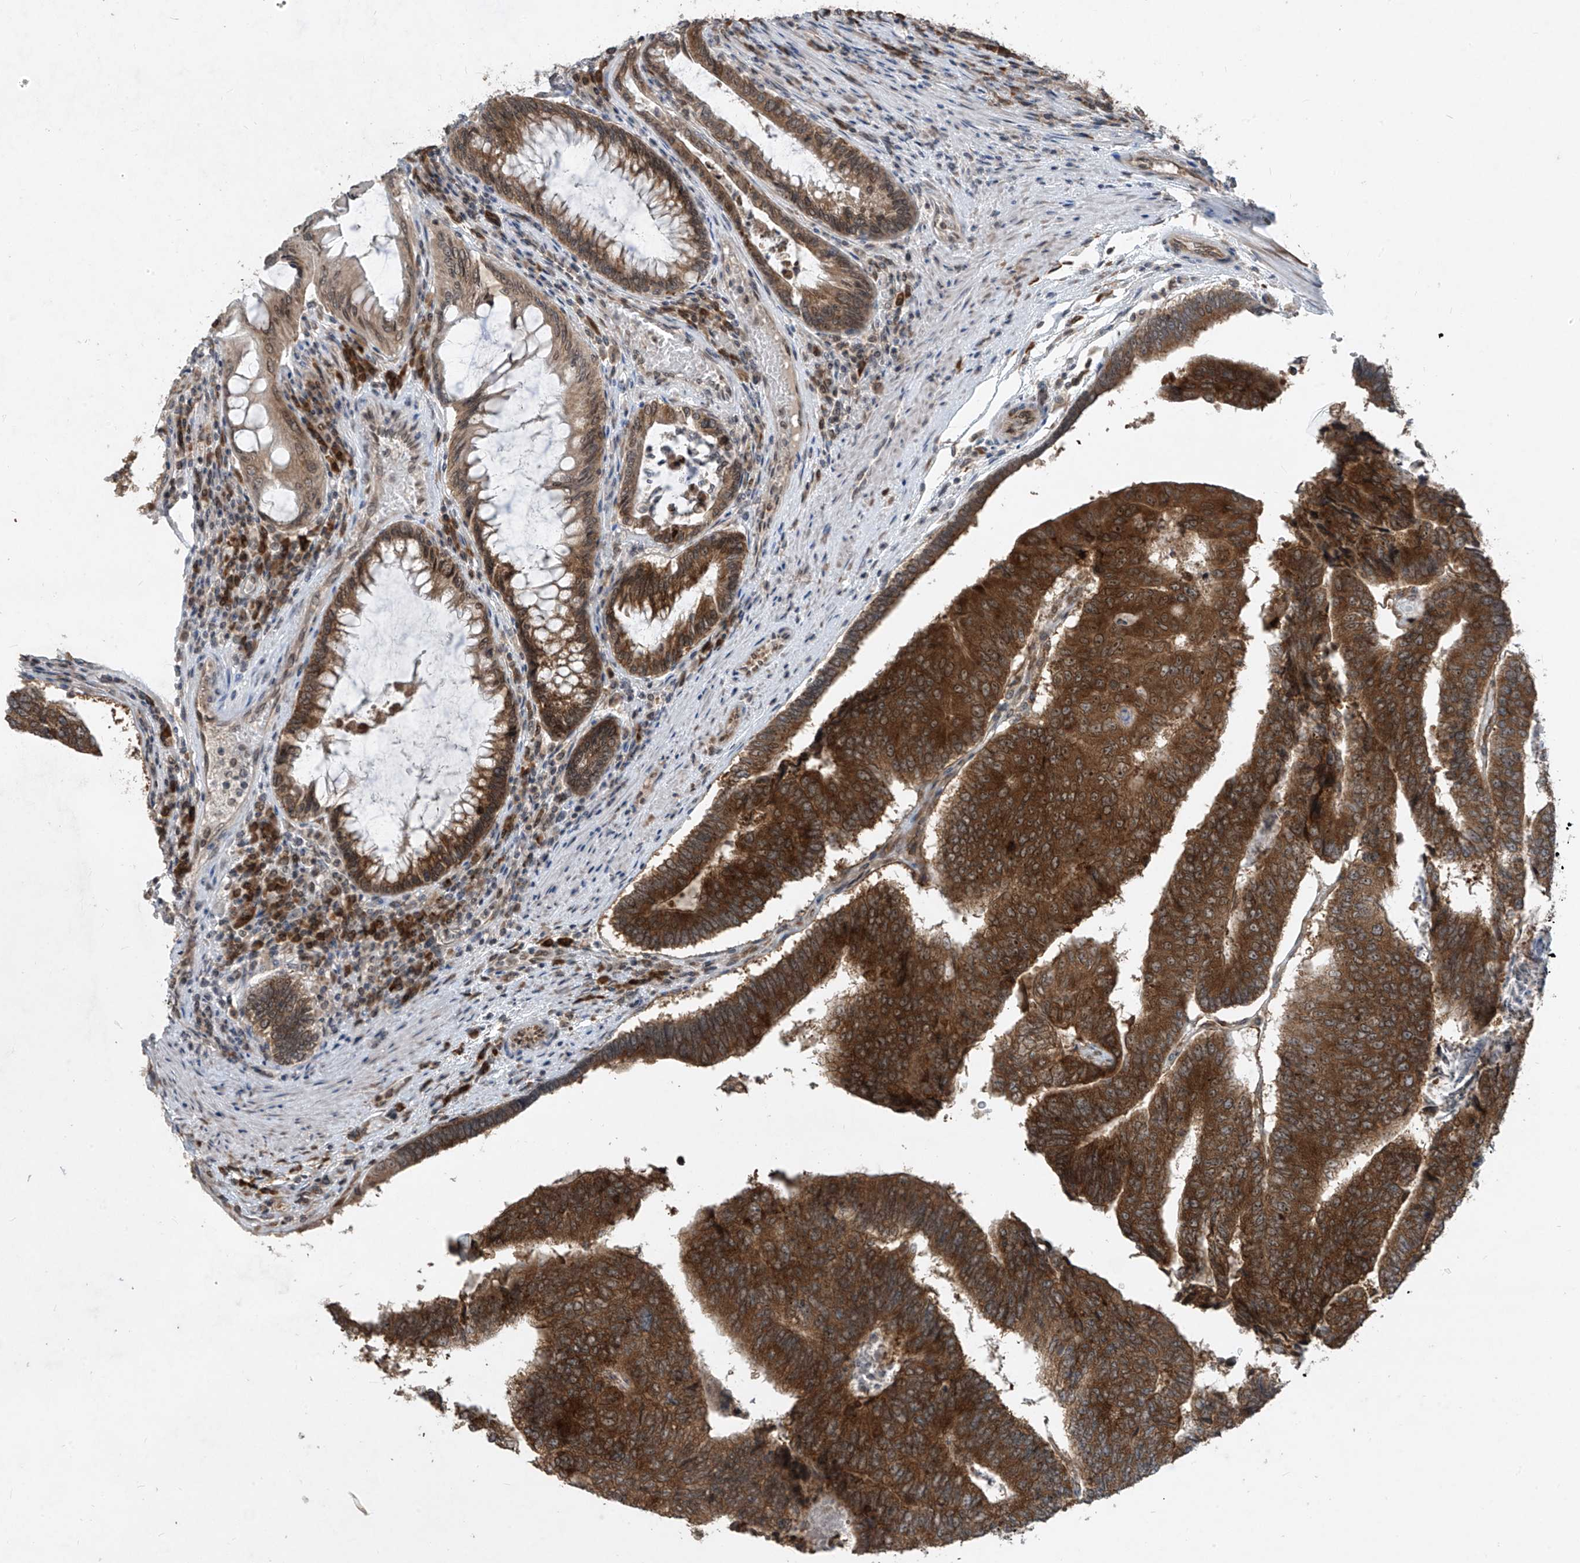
{"staining": {"intensity": "strong", "quantity": ">75%", "location": "cytoplasmic/membranous"}, "tissue": "colorectal cancer", "cell_type": "Tumor cells", "image_type": "cancer", "snomed": [{"axis": "morphology", "description": "Adenocarcinoma, NOS"}, {"axis": "topography", "description": "Colon"}], "caption": "Protein expression analysis of colorectal adenocarcinoma shows strong cytoplasmic/membranous positivity in about >75% of tumor cells. Ihc stains the protein in brown and the nuclei are stained blue.", "gene": "RPL34", "patient": {"sex": "female", "age": 67}}